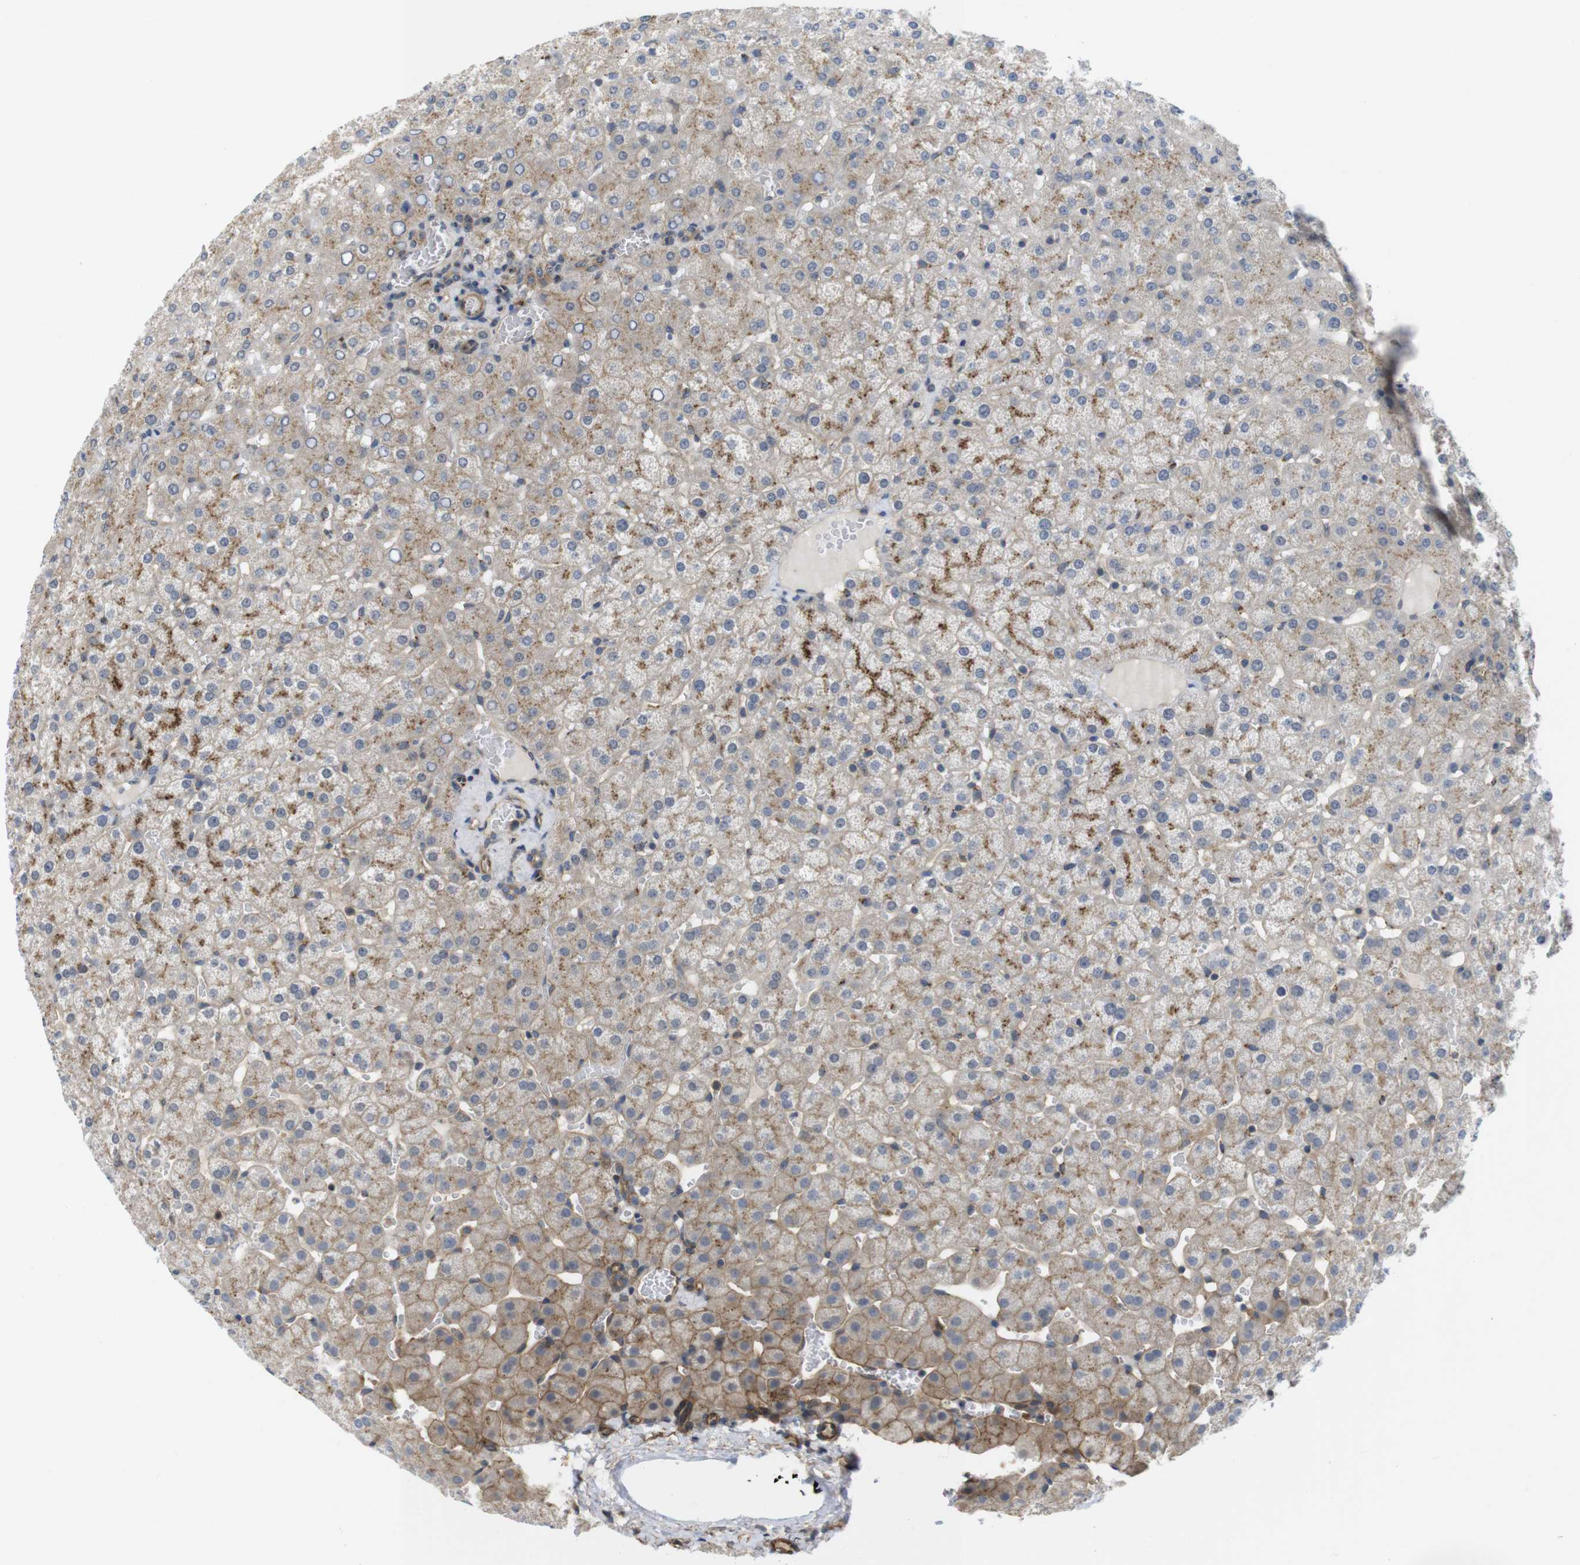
{"staining": {"intensity": "weak", "quantity": ">75%", "location": "cytoplasmic/membranous"}, "tissue": "liver", "cell_type": "Cholangiocytes", "image_type": "normal", "snomed": [{"axis": "morphology", "description": "Normal tissue, NOS"}, {"axis": "topography", "description": "Liver"}], "caption": "Immunohistochemistry (DAB) staining of unremarkable liver demonstrates weak cytoplasmic/membranous protein staining in approximately >75% of cholangiocytes.", "gene": "ZDHHC5", "patient": {"sex": "female", "age": 32}}